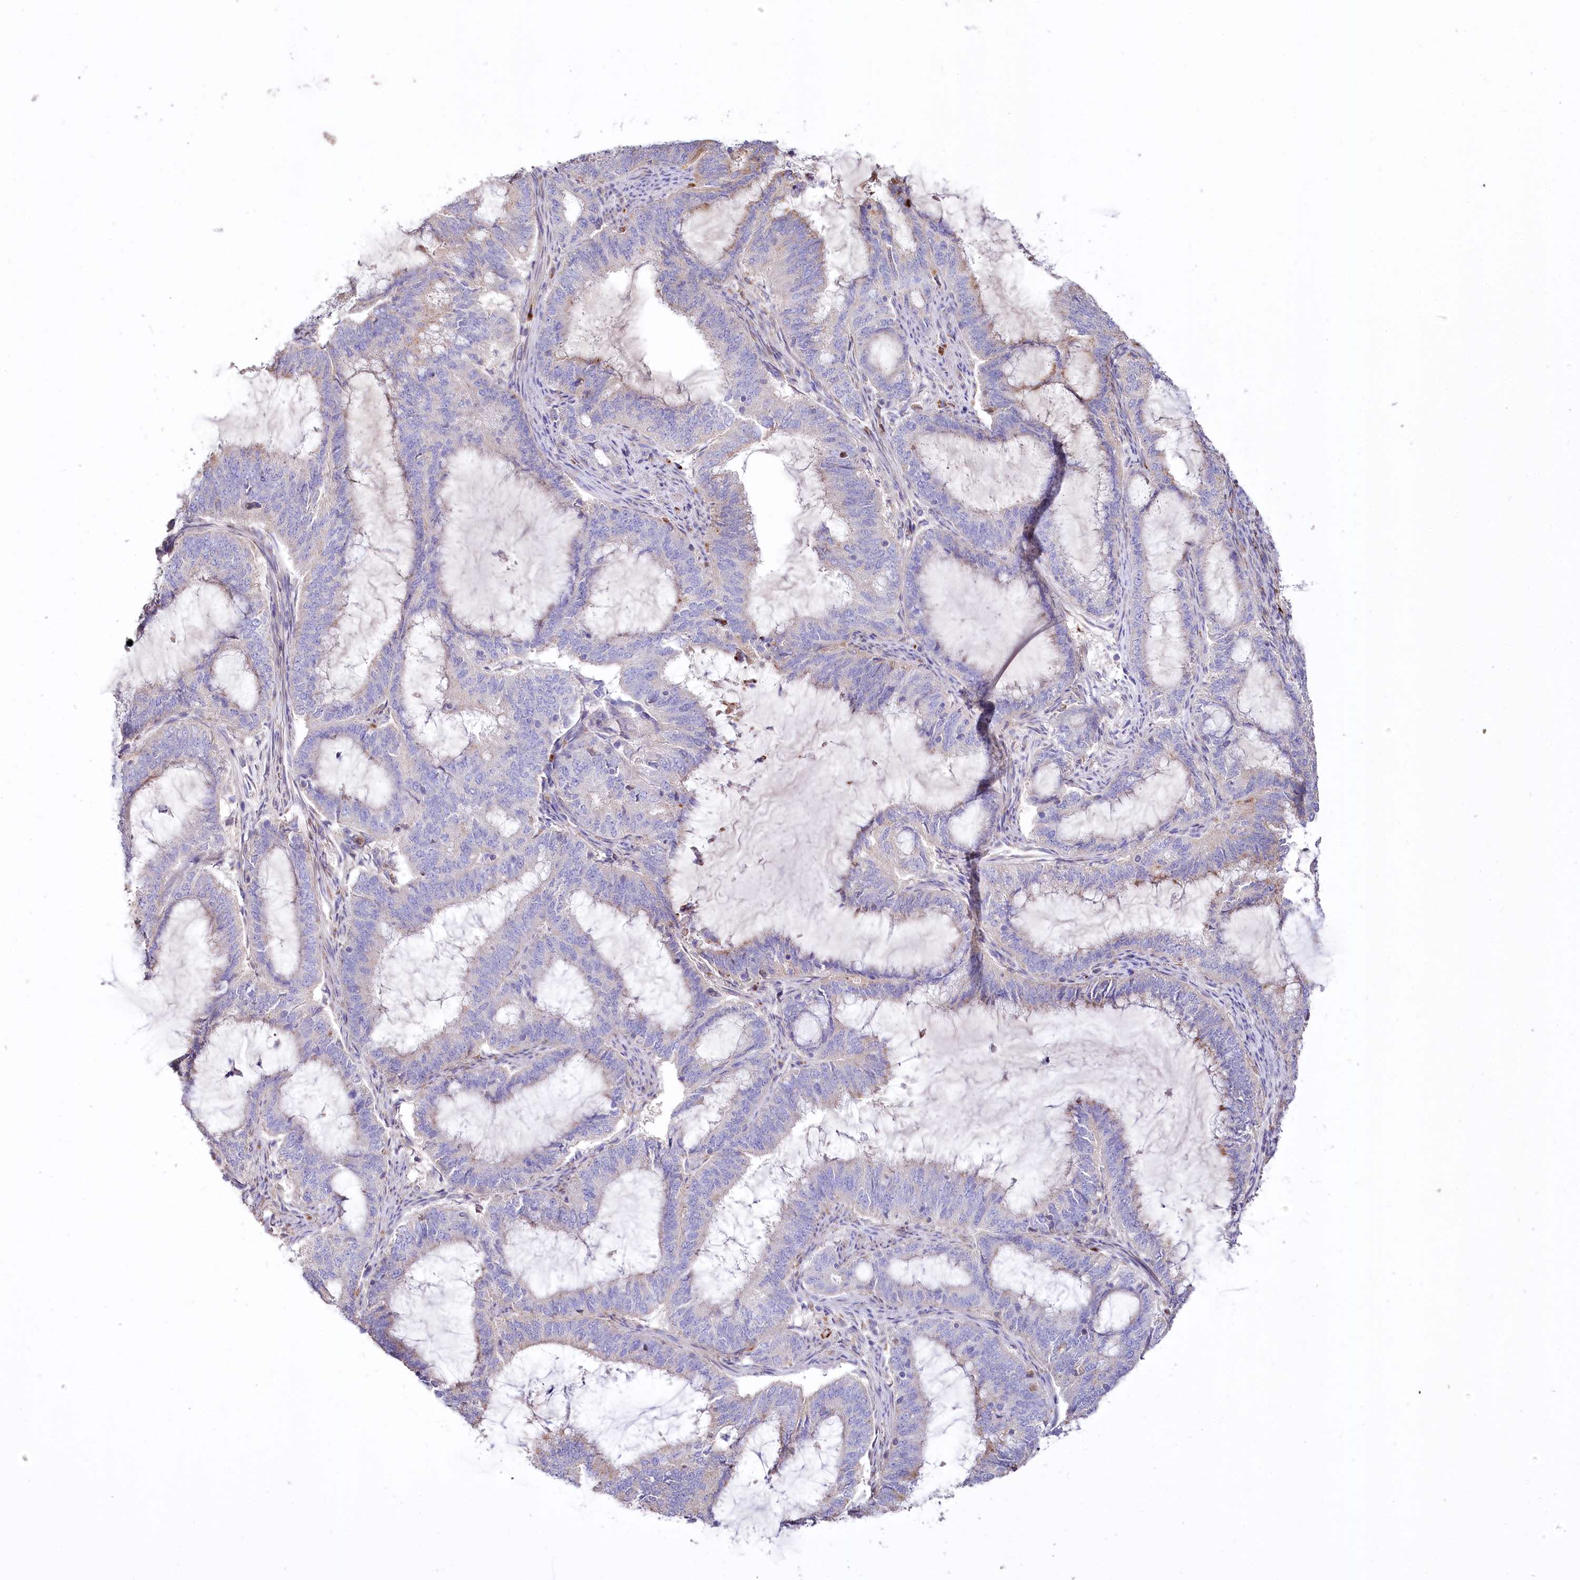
{"staining": {"intensity": "weak", "quantity": "25%-75%", "location": "cytoplasmic/membranous"}, "tissue": "endometrial cancer", "cell_type": "Tumor cells", "image_type": "cancer", "snomed": [{"axis": "morphology", "description": "Adenocarcinoma, NOS"}, {"axis": "topography", "description": "Endometrium"}], "caption": "Human adenocarcinoma (endometrial) stained with a protein marker reveals weak staining in tumor cells.", "gene": "PTER", "patient": {"sex": "female", "age": 51}}